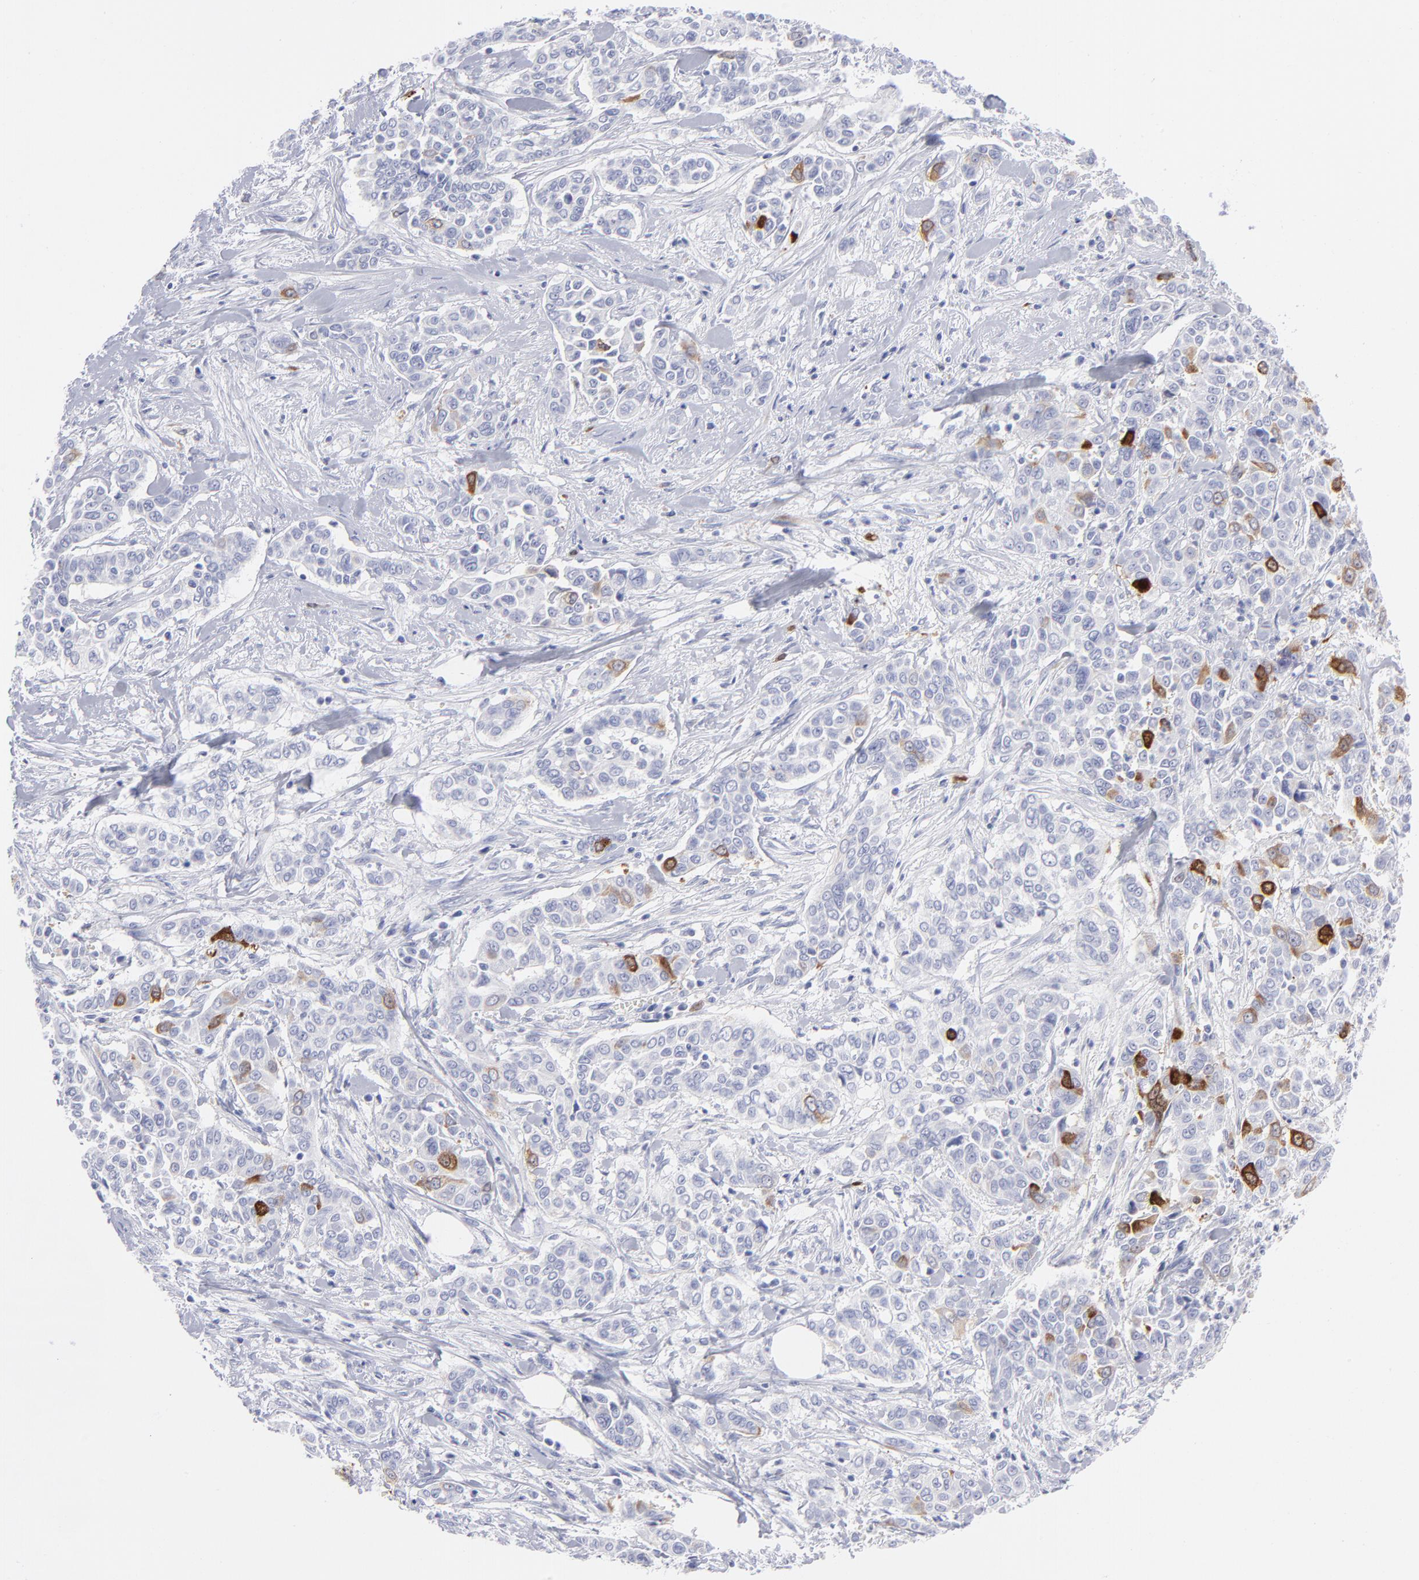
{"staining": {"intensity": "strong", "quantity": "<25%", "location": "cytoplasmic/membranous"}, "tissue": "pancreatic cancer", "cell_type": "Tumor cells", "image_type": "cancer", "snomed": [{"axis": "morphology", "description": "Adenocarcinoma, NOS"}, {"axis": "topography", "description": "Pancreas"}], "caption": "Brown immunohistochemical staining in adenocarcinoma (pancreatic) demonstrates strong cytoplasmic/membranous expression in about <25% of tumor cells.", "gene": "CCNB1", "patient": {"sex": "female", "age": 52}}